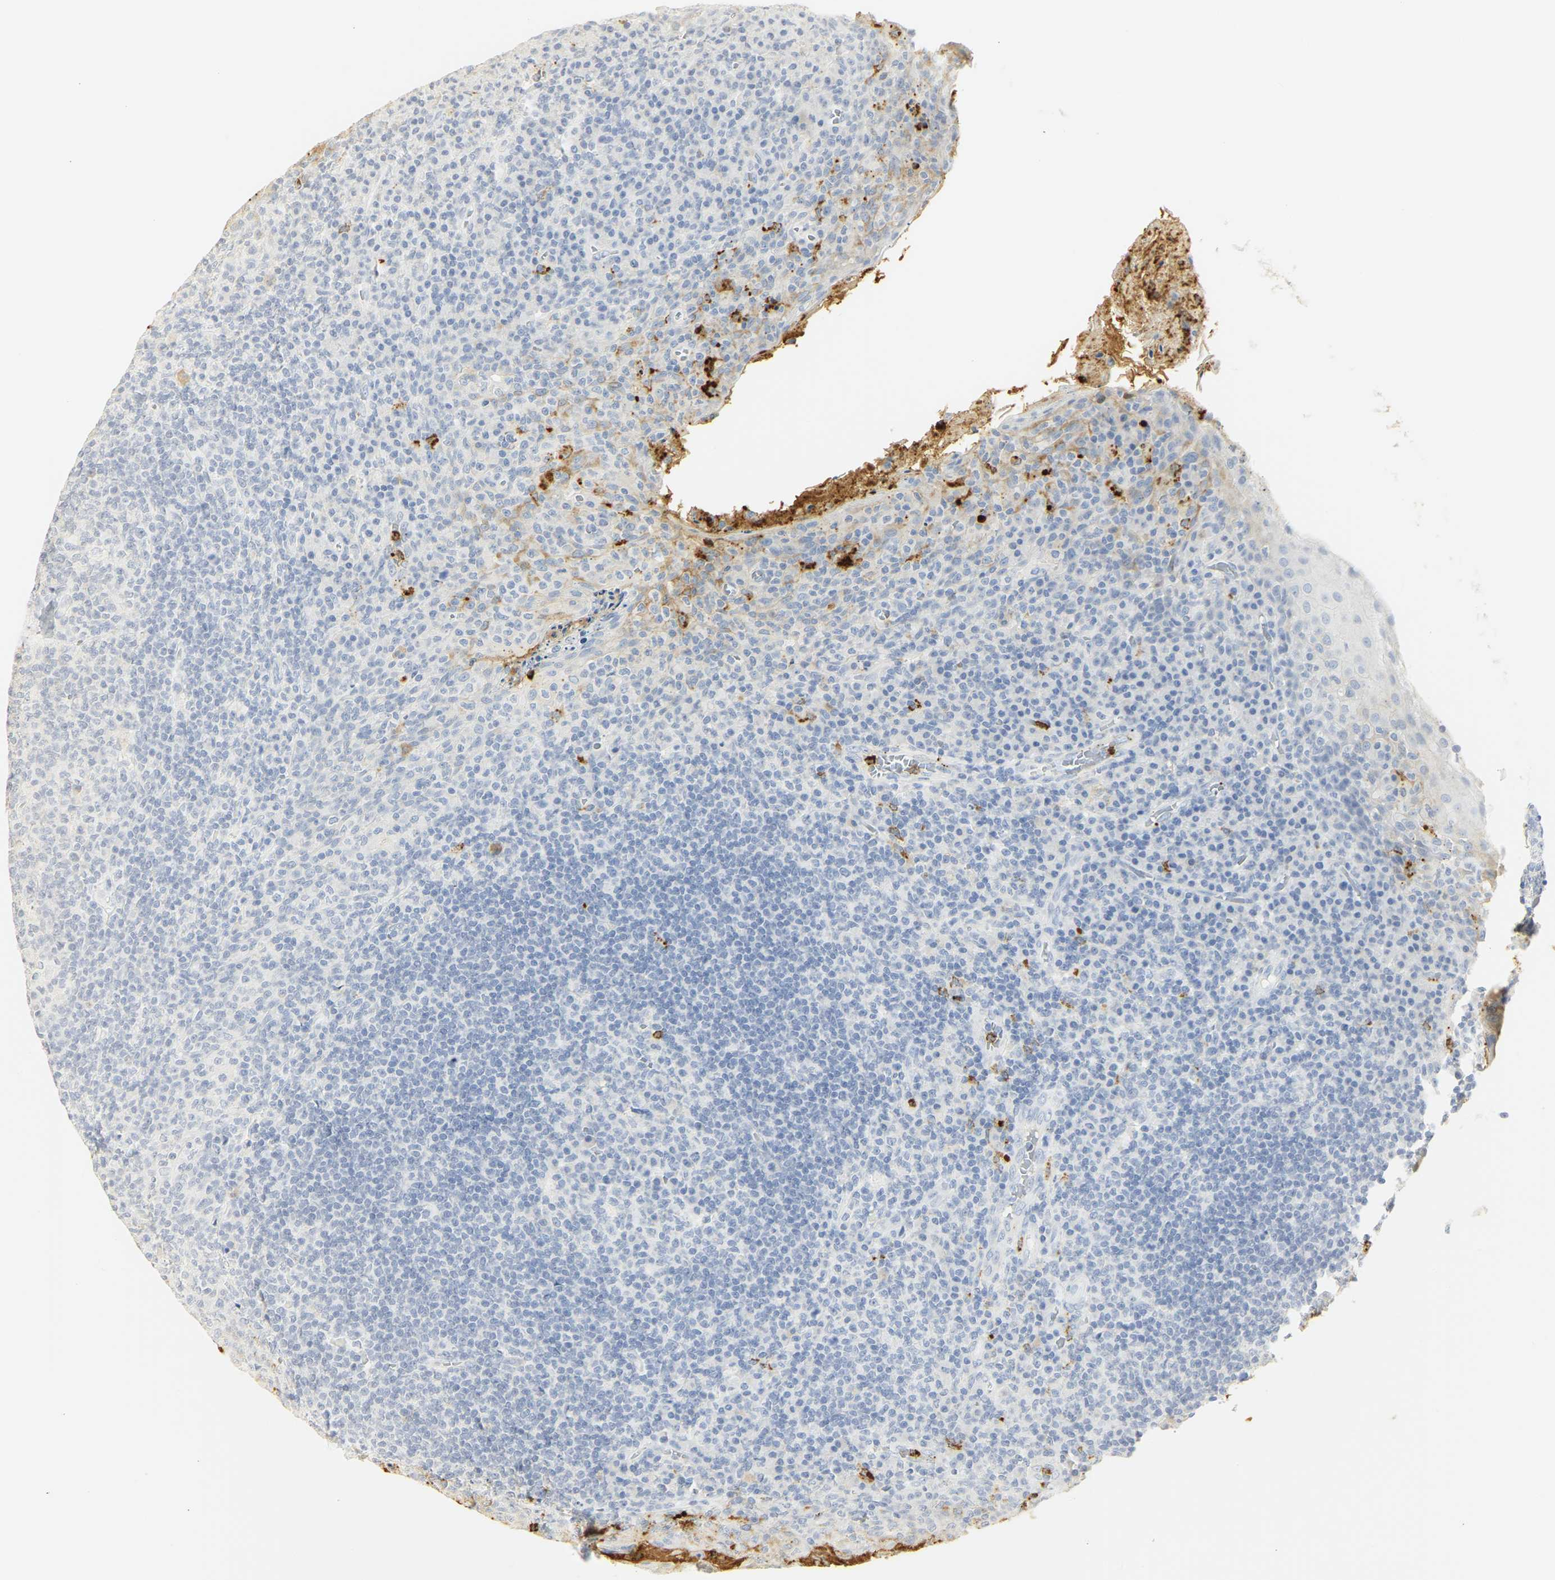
{"staining": {"intensity": "negative", "quantity": "none", "location": "none"}, "tissue": "tonsil", "cell_type": "Germinal center cells", "image_type": "normal", "snomed": [{"axis": "morphology", "description": "Normal tissue, NOS"}, {"axis": "topography", "description": "Tonsil"}], "caption": "Immunohistochemistry (IHC) image of normal tonsil stained for a protein (brown), which shows no positivity in germinal center cells.", "gene": "MPO", "patient": {"sex": "male", "age": 17}}